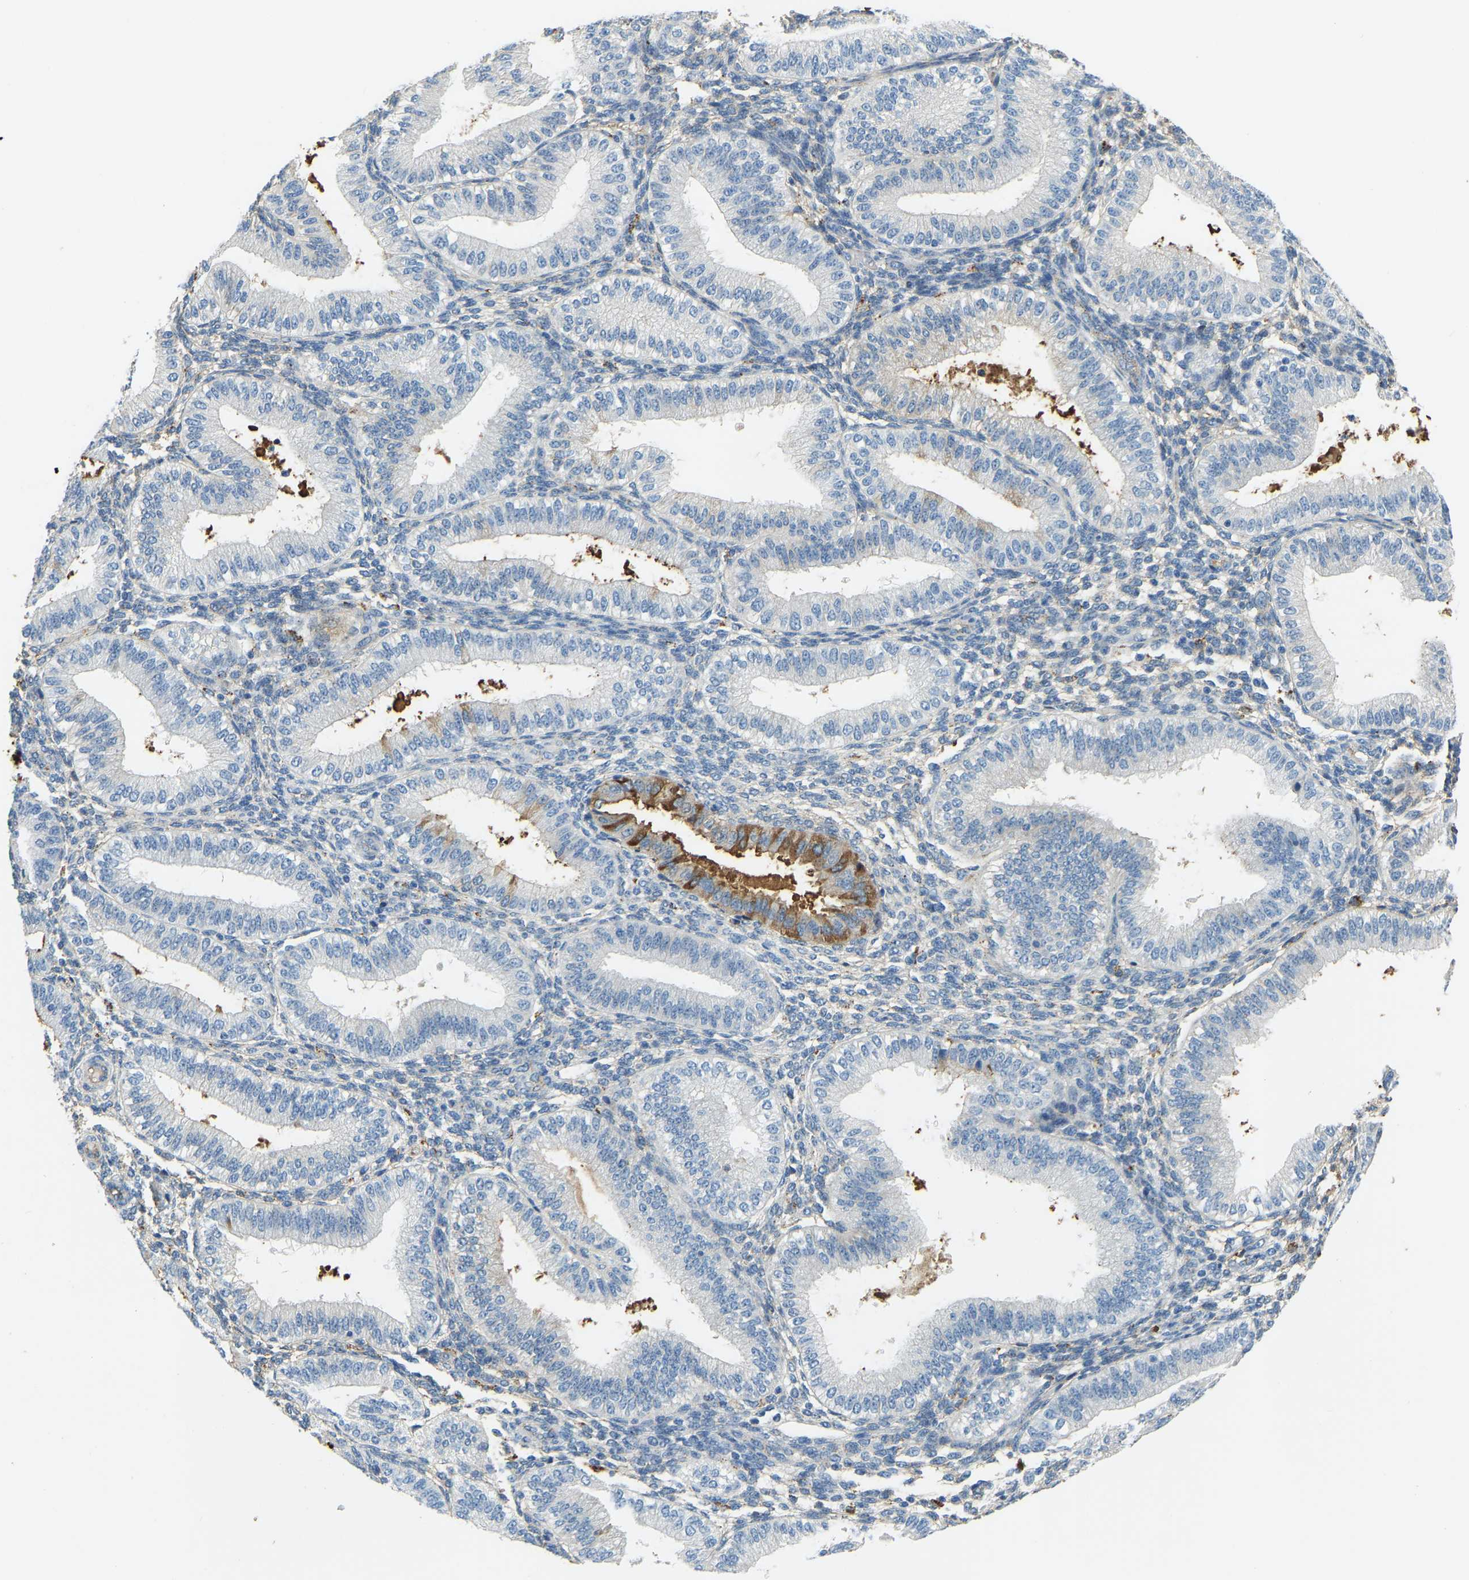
{"staining": {"intensity": "negative", "quantity": "none", "location": "none"}, "tissue": "endometrium", "cell_type": "Cells in endometrial stroma", "image_type": "normal", "snomed": [{"axis": "morphology", "description": "Normal tissue, NOS"}, {"axis": "topography", "description": "Endometrium"}], "caption": "Cells in endometrial stroma are negative for brown protein staining in benign endometrium.", "gene": "THBS4", "patient": {"sex": "female", "age": 39}}